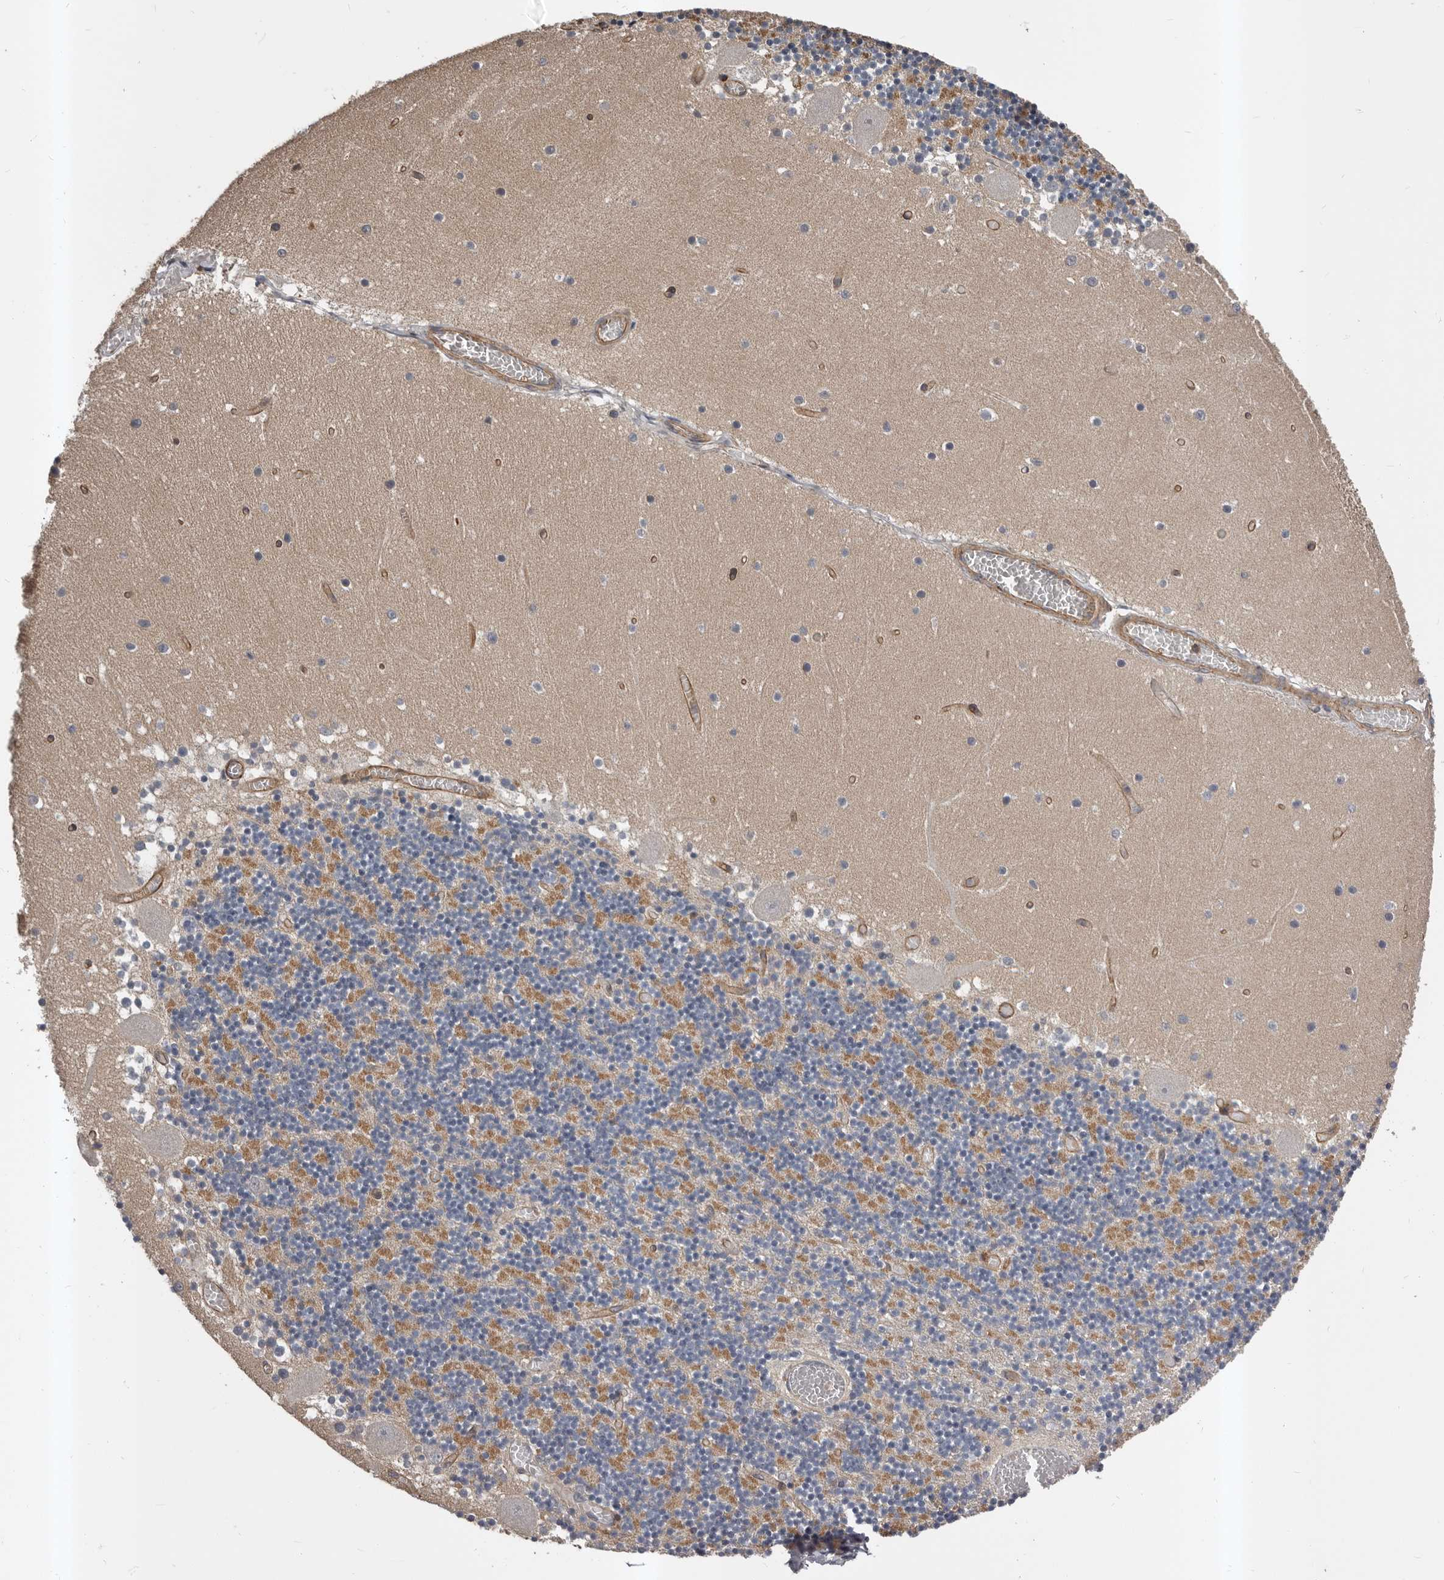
{"staining": {"intensity": "moderate", "quantity": "<25%", "location": "cytoplasmic/membranous"}, "tissue": "cerebellum", "cell_type": "Cells in granular layer", "image_type": "normal", "snomed": [{"axis": "morphology", "description": "Normal tissue, NOS"}, {"axis": "topography", "description": "Cerebellum"}], "caption": "This micrograph demonstrates benign cerebellum stained with immunohistochemistry (IHC) to label a protein in brown. The cytoplasmic/membranous of cells in granular layer show moderate positivity for the protein. Nuclei are counter-stained blue.", "gene": "PNRC2", "patient": {"sex": "female", "age": 28}}